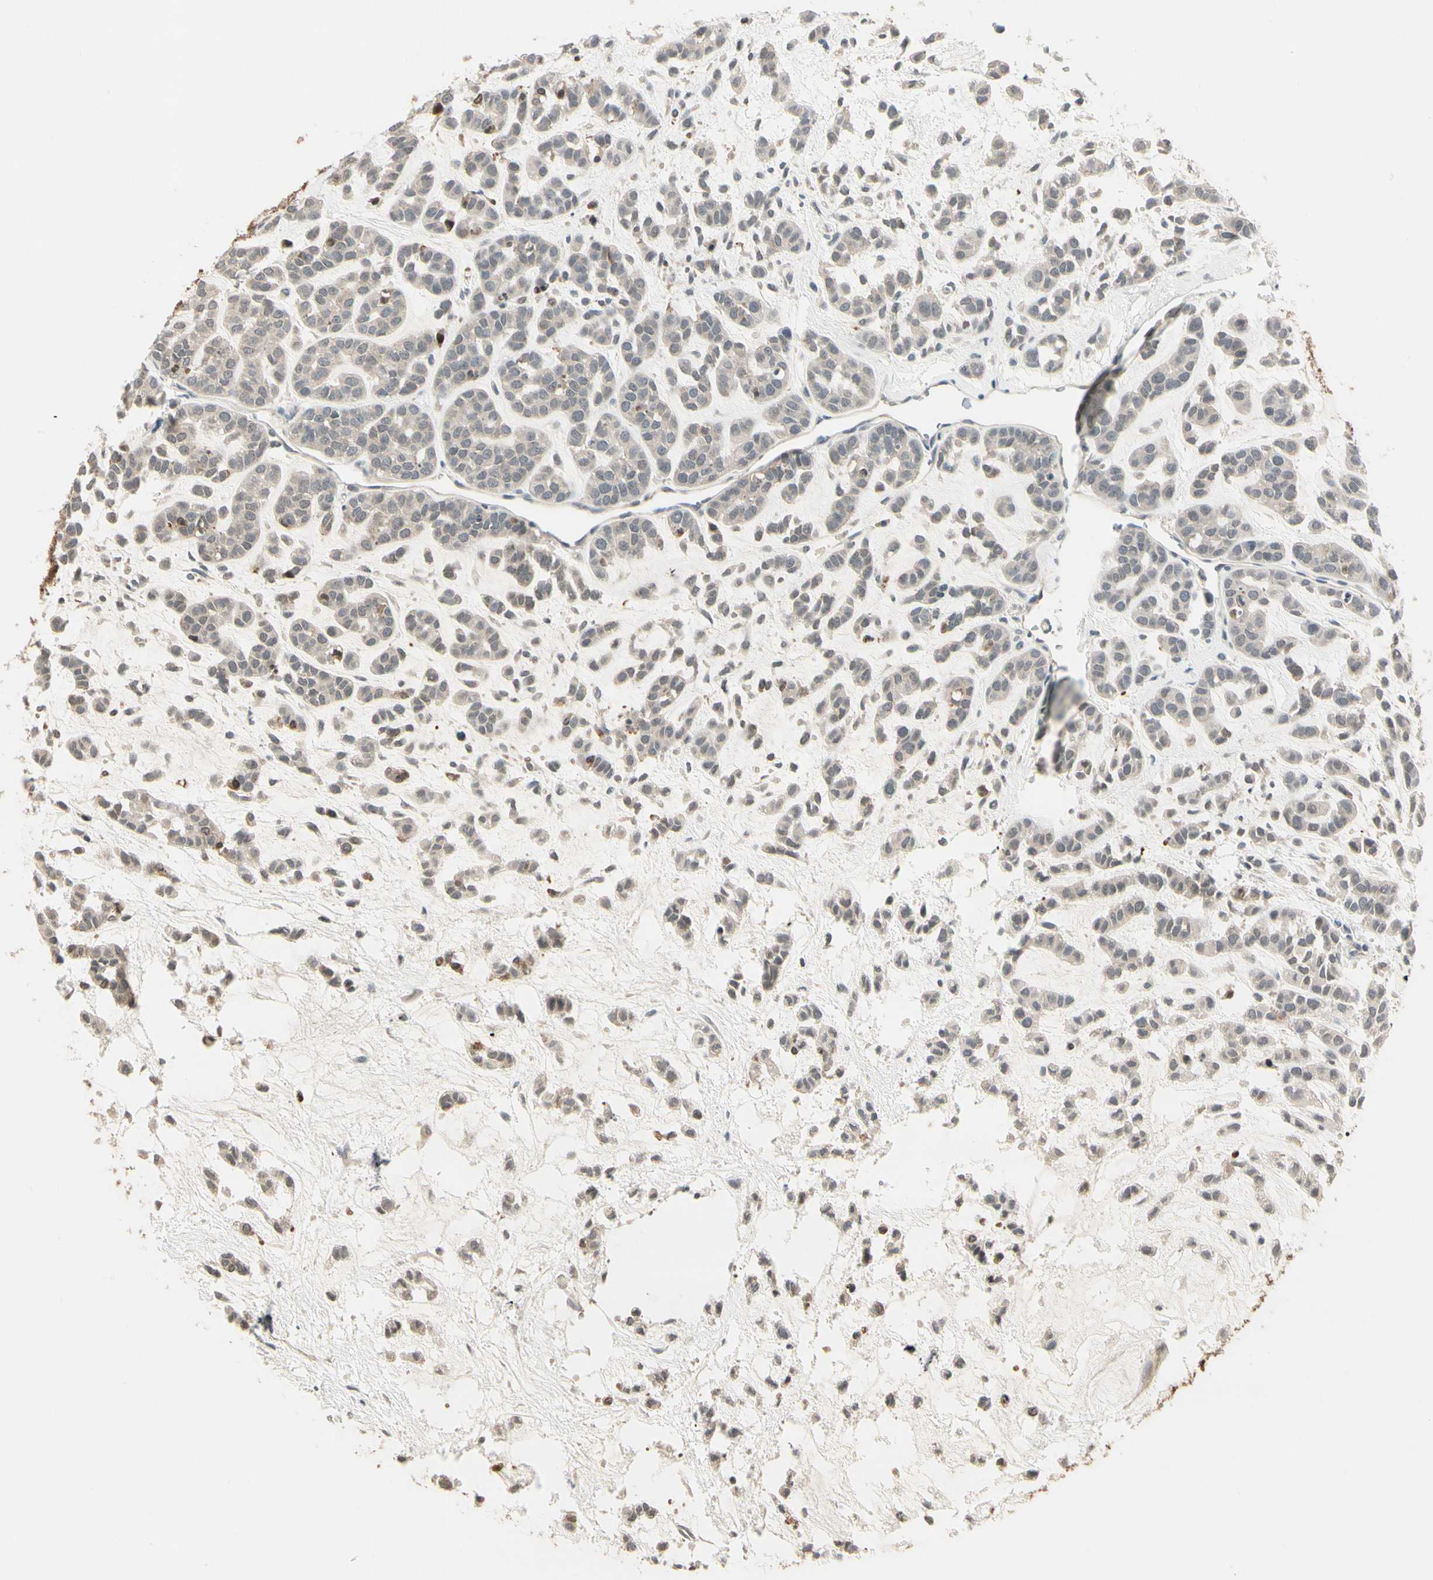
{"staining": {"intensity": "weak", "quantity": ">75%", "location": "cytoplasmic/membranous"}, "tissue": "head and neck cancer", "cell_type": "Tumor cells", "image_type": "cancer", "snomed": [{"axis": "morphology", "description": "Adenocarcinoma, NOS"}, {"axis": "morphology", "description": "Adenoma, NOS"}, {"axis": "topography", "description": "Head-Neck"}], "caption": "The photomicrograph shows staining of head and neck cancer (adenocarcinoma), revealing weak cytoplasmic/membranous protein positivity (brown color) within tumor cells.", "gene": "EVC", "patient": {"sex": "female", "age": 55}}